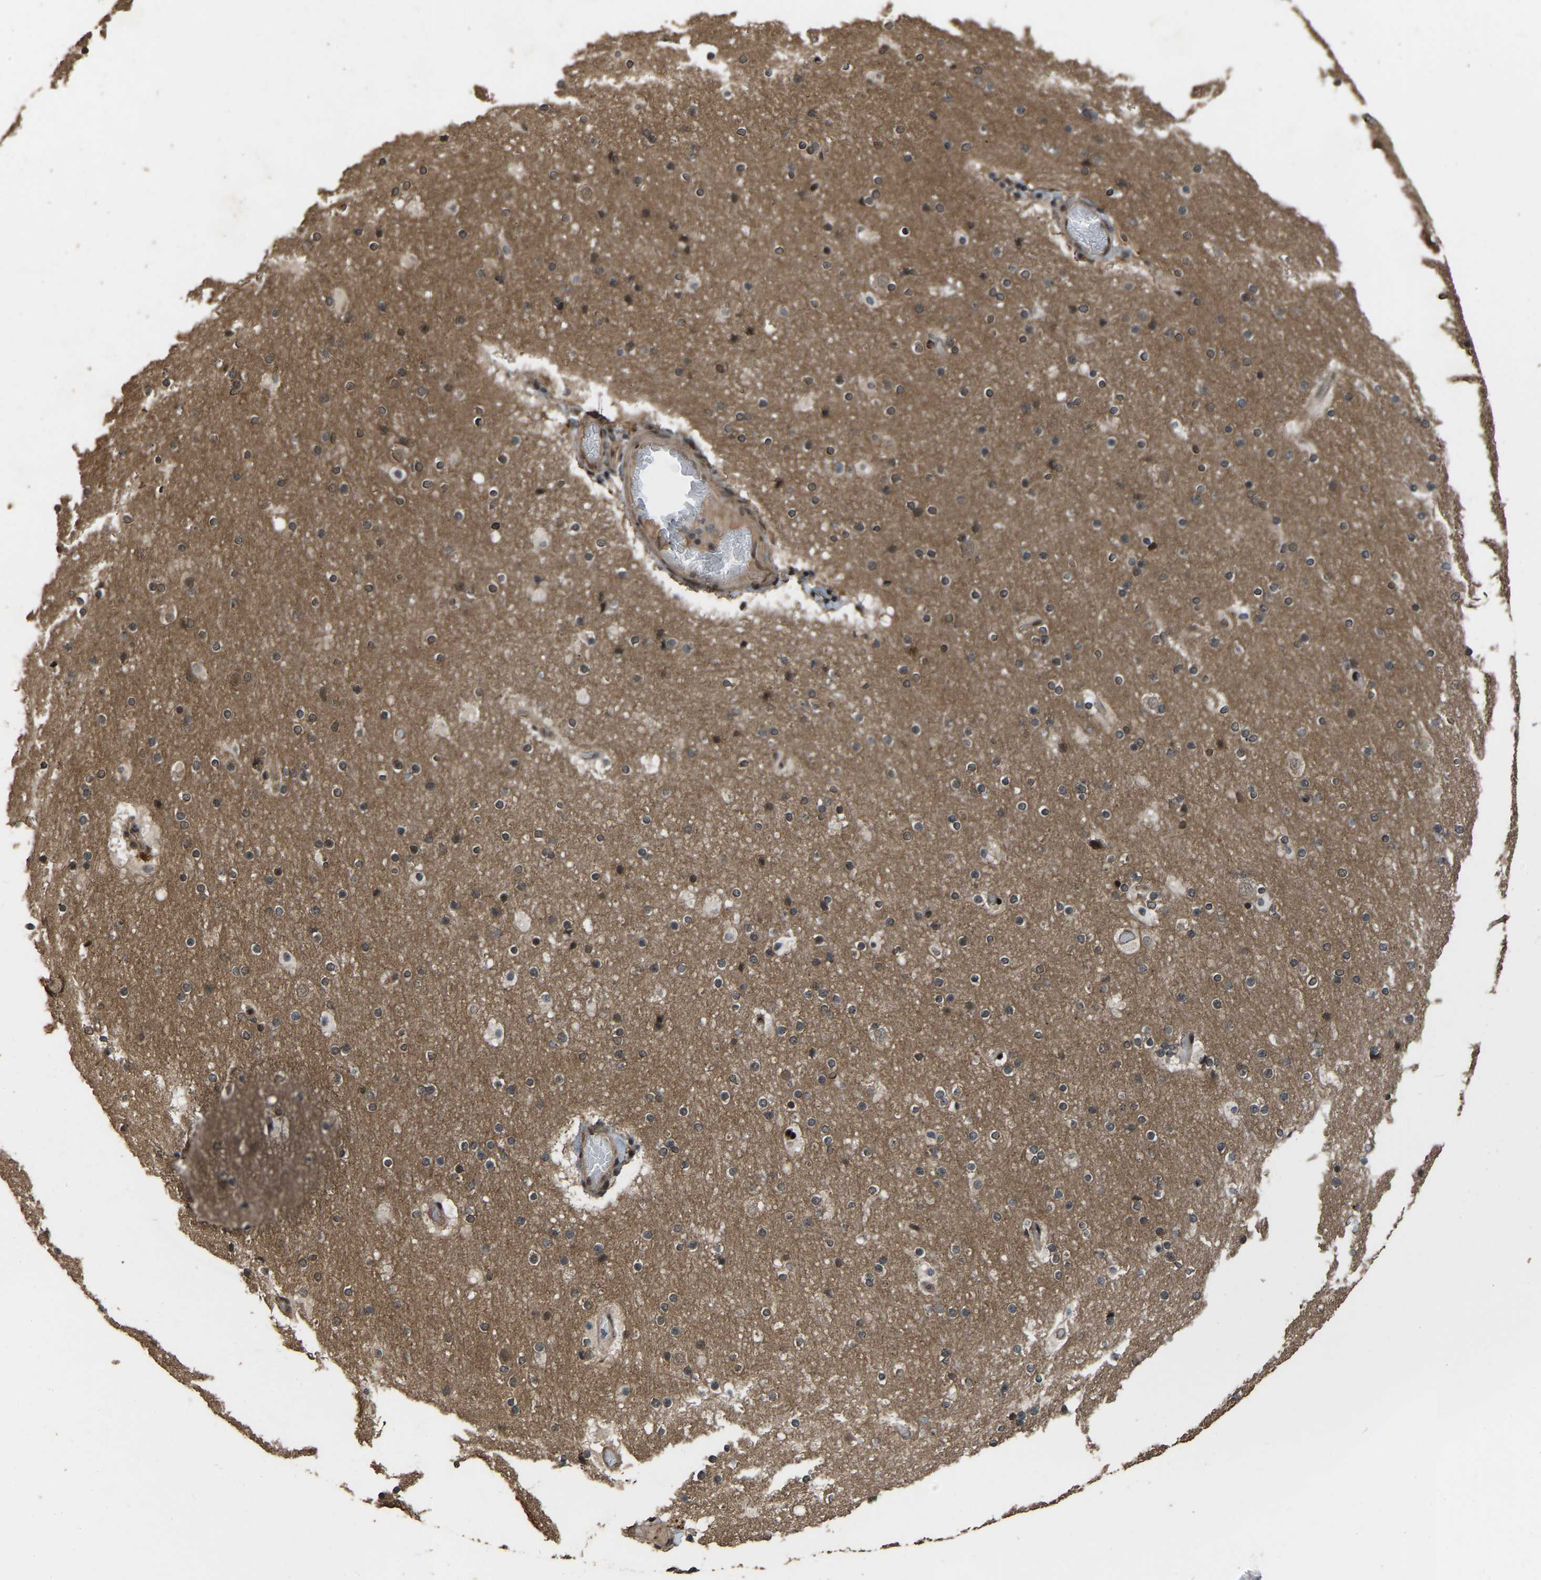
{"staining": {"intensity": "moderate", "quantity": ">75%", "location": "cytoplasmic/membranous,nuclear"}, "tissue": "cerebral cortex", "cell_type": "Endothelial cells", "image_type": "normal", "snomed": [{"axis": "morphology", "description": "Normal tissue, NOS"}, {"axis": "topography", "description": "Cerebral cortex"}], "caption": "Immunohistochemistry micrograph of normal human cerebral cortex stained for a protein (brown), which shows medium levels of moderate cytoplasmic/membranous,nuclear positivity in about >75% of endothelial cells.", "gene": "ARHGAP23", "patient": {"sex": "male", "age": 57}}